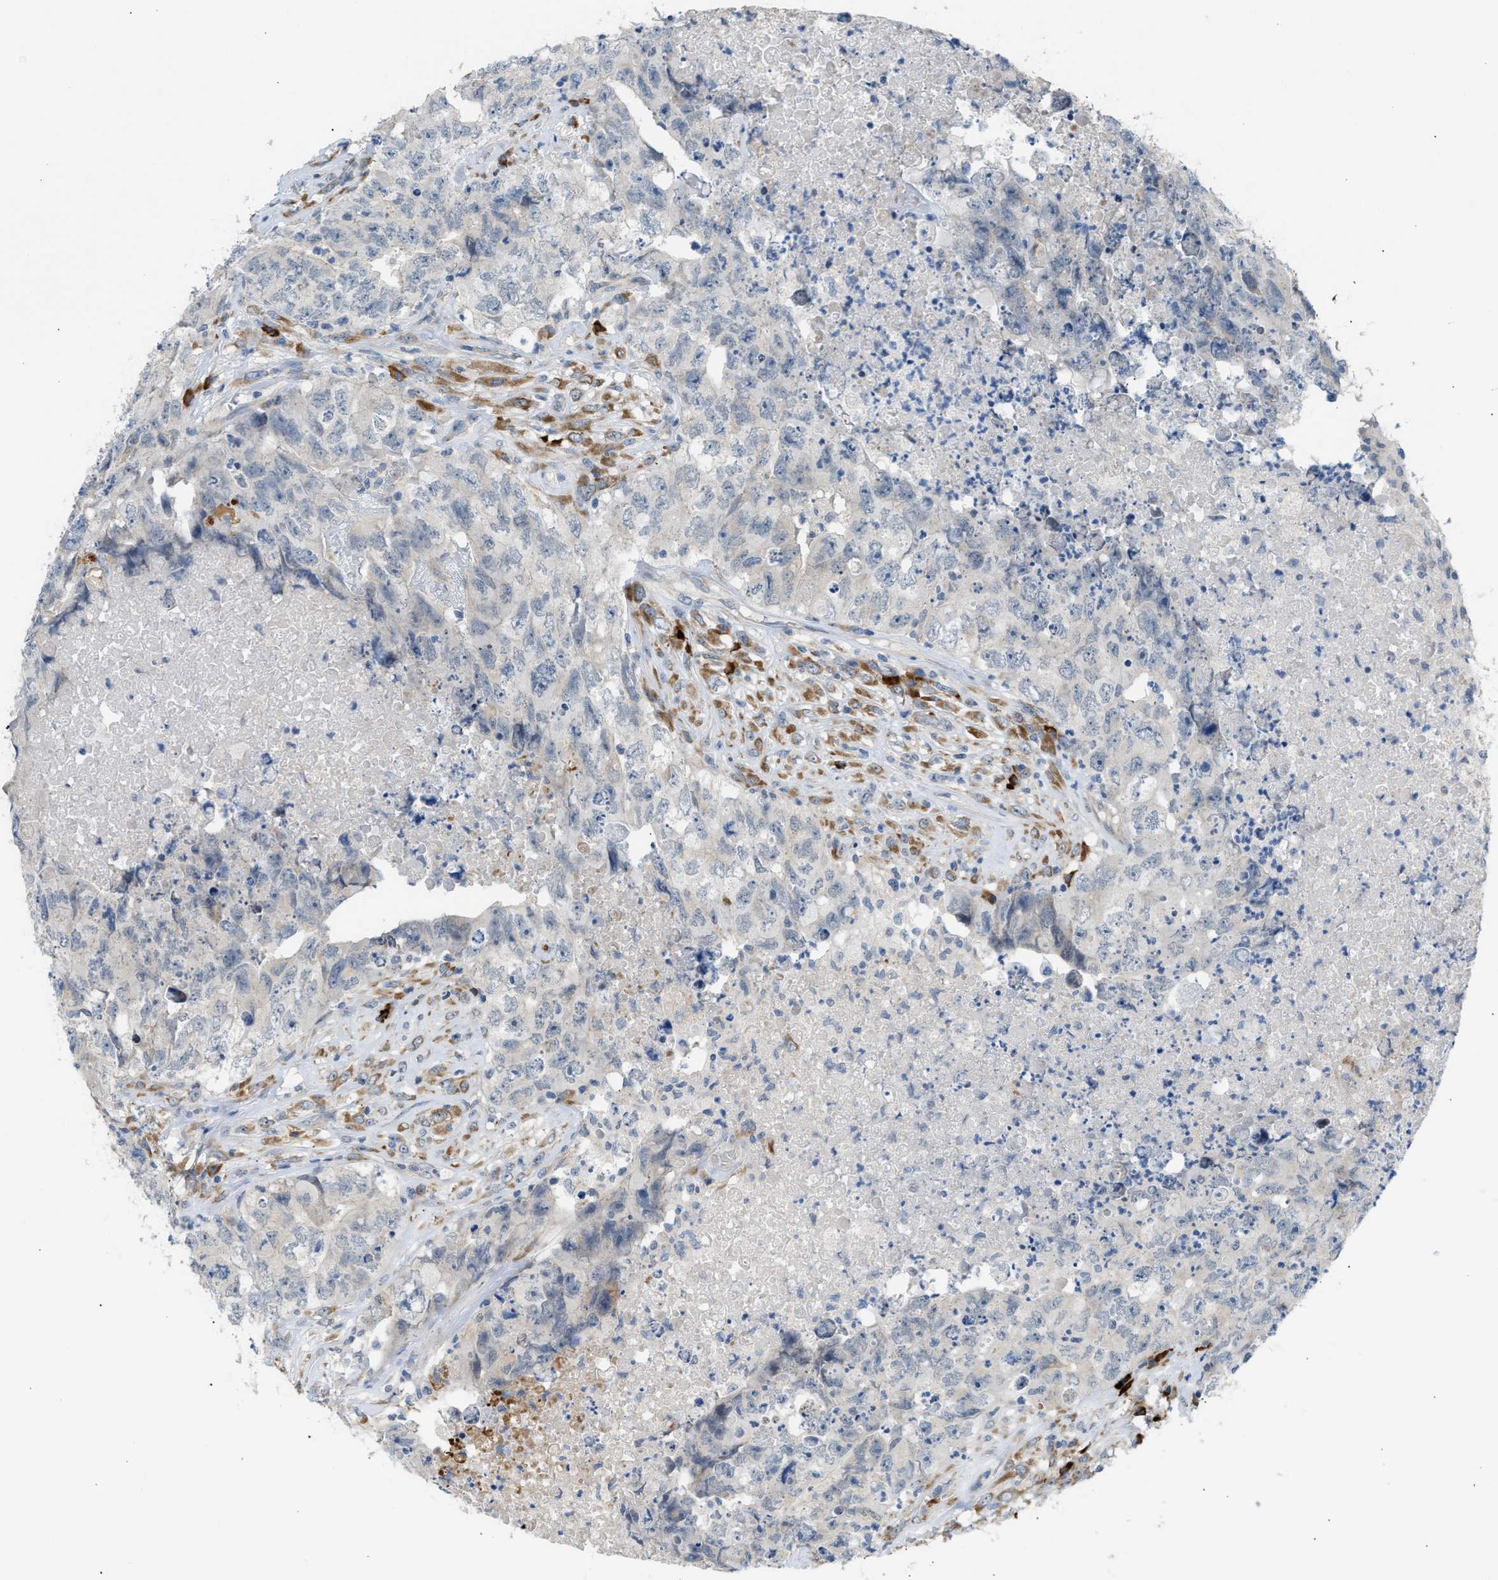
{"staining": {"intensity": "moderate", "quantity": "<25%", "location": "cytoplasmic/membranous"}, "tissue": "testis cancer", "cell_type": "Tumor cells", "image_type": "cancer", "snomed": [{"axis": "morphology", "description": "Carcinoma, Embryonal, NOS"}, {"axis": "topography", "description": "Testis"}], "caption": "Immunohistochemistry (IHC) staining of testis cancer, which shows low levels of moderate cytoplasmic/membranous positivity in approximately <25% of tumor cells indicating moderate cytoplasmic/membranous protein positivity. The staining was performed using DAB (3,3'-diaminobenzidine) (brown) for protein detection and nuclei were counterstained in hematoxylin (blue).", "gene": "KCNC2", "patient": {"sex": "male", "age": 32}}